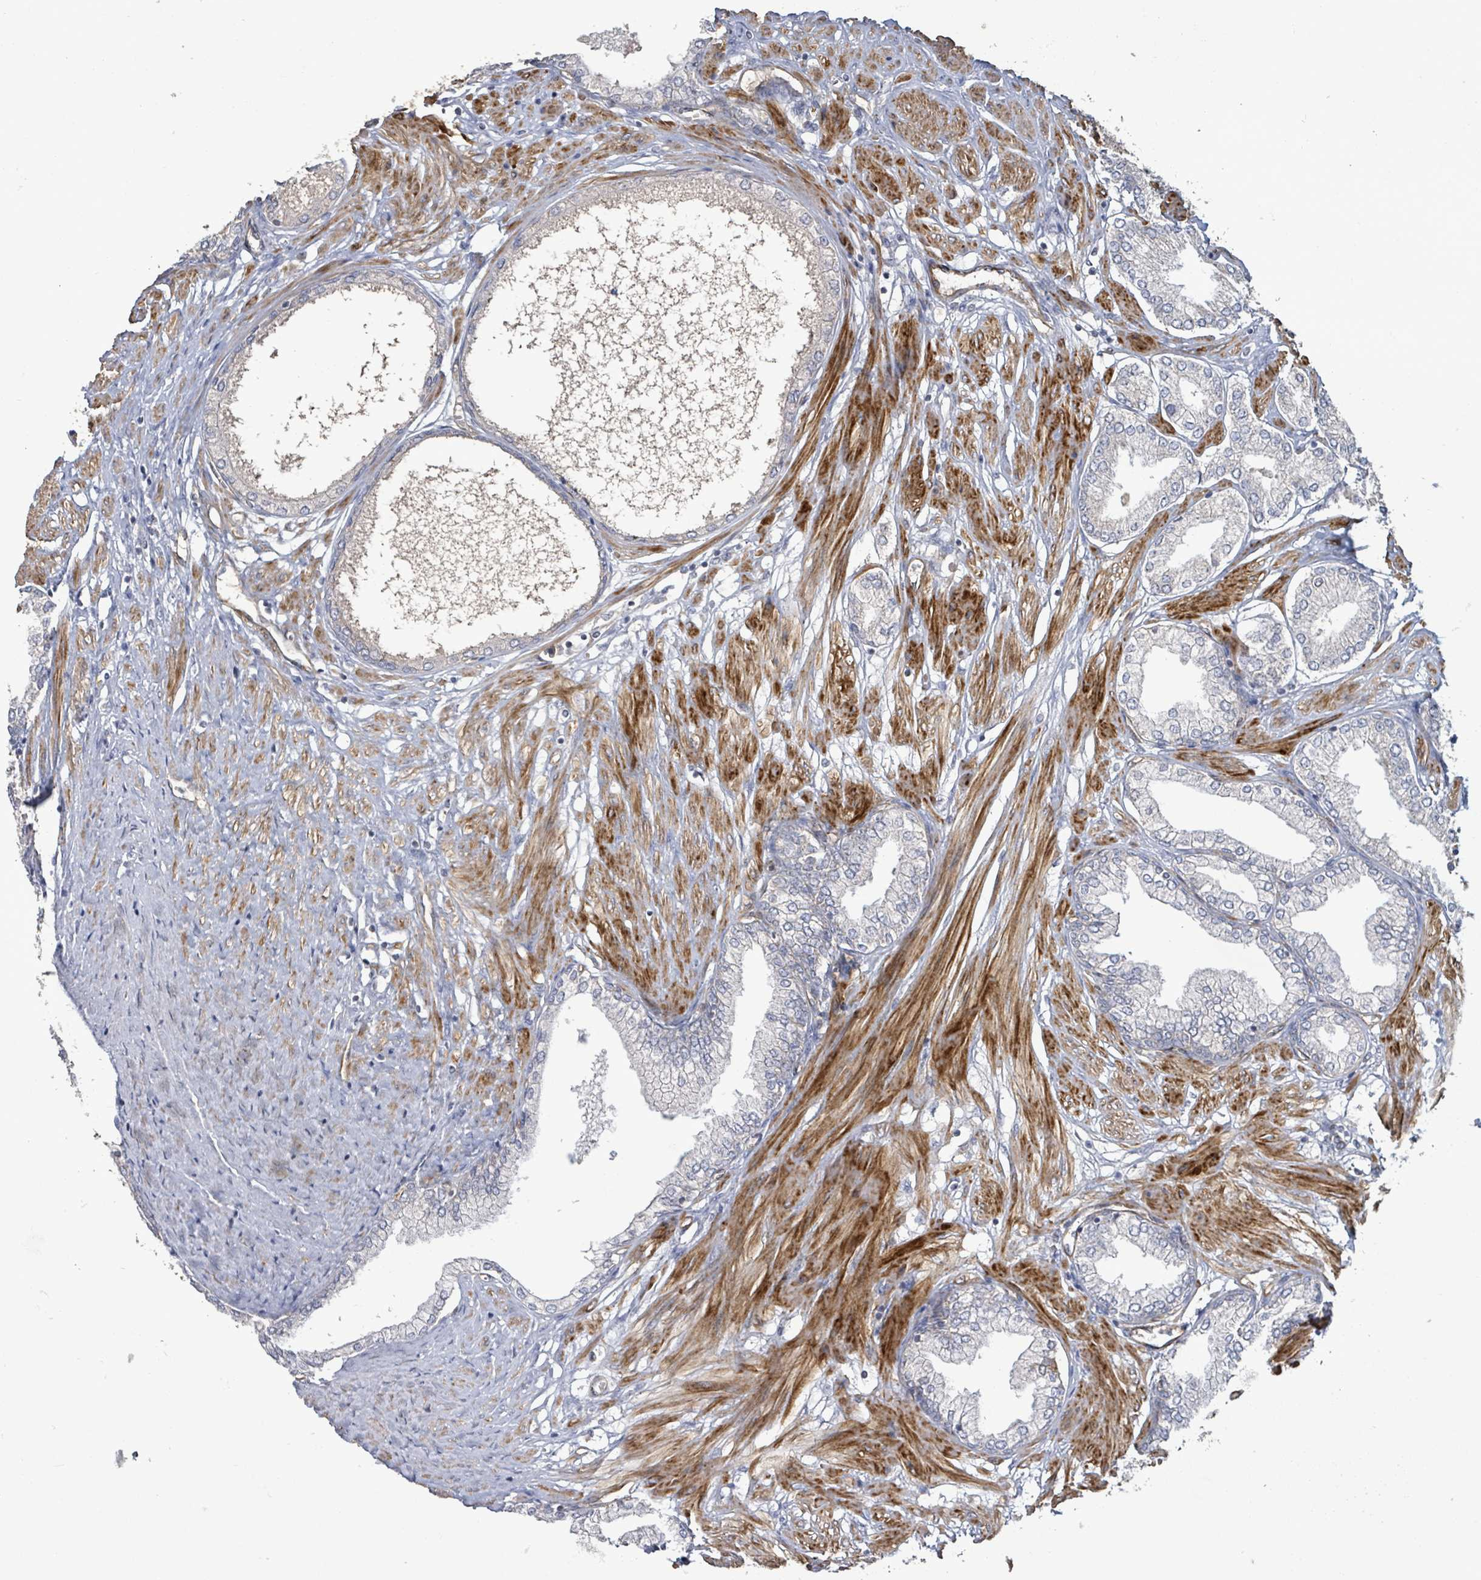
{"staining": {"intensity": "negative", "quantity": "none", "location": "none"}, "tissue": "prostate cancer", "cell_type": "Tumor cells", "image_type": "cancer", "snomed": [{"axis": "morphology", "description": "Adenocarcinoma, High grade"}, {"axis": "topography", "description": "Prostate and seminal vesicle, NOS"}], "caption": "This is an IHC histopathology image of prostate high-grade adenocarcinoma. There is no staining in tumor cells.", "gene": "KANK3", "patient": {"sex": "male", "age": 64}}